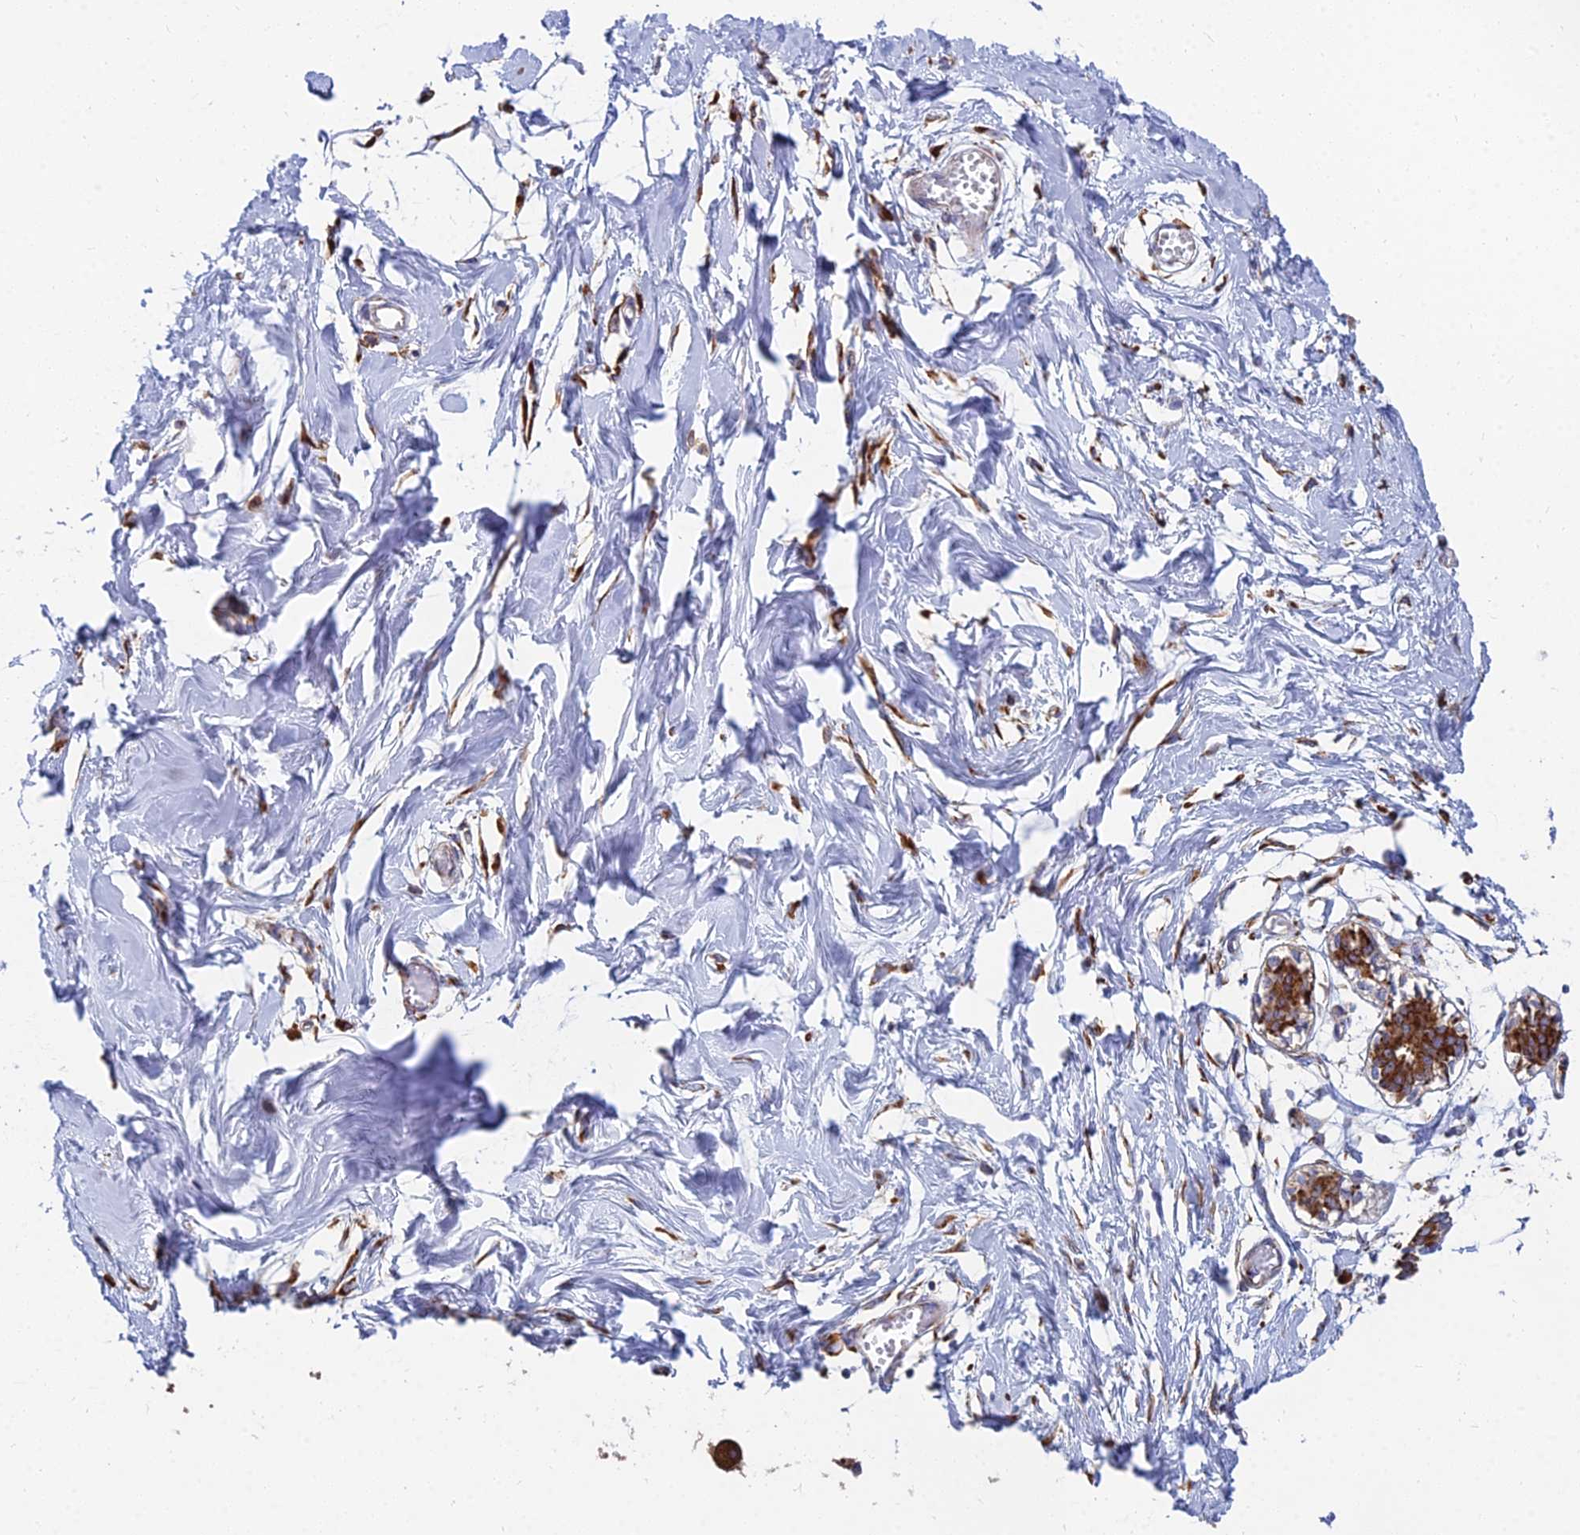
{"staining": {"intensity": "negative", "quantity": "none", "location": "none"}, "tissue": "breast", "cell_type": "Adipocytes", "image_type": "normal", "snomed": [{"axis": "morphology", "description": "Normal tissue, NOS"}, {"axis": "topography", "description": "Breast"}], "caption": "Immunohistochemical staining of normal breast reveals no significant positivity in adipocytes. (Stains: DAB (3,3'-diaminobenzidine) immunohistochemistry with hematoxylin counter stain, Microscopy: brightfield microscopy at high magnification).", "gene": "CCT6A", "patient": {"sex": "female", "age": 27}}